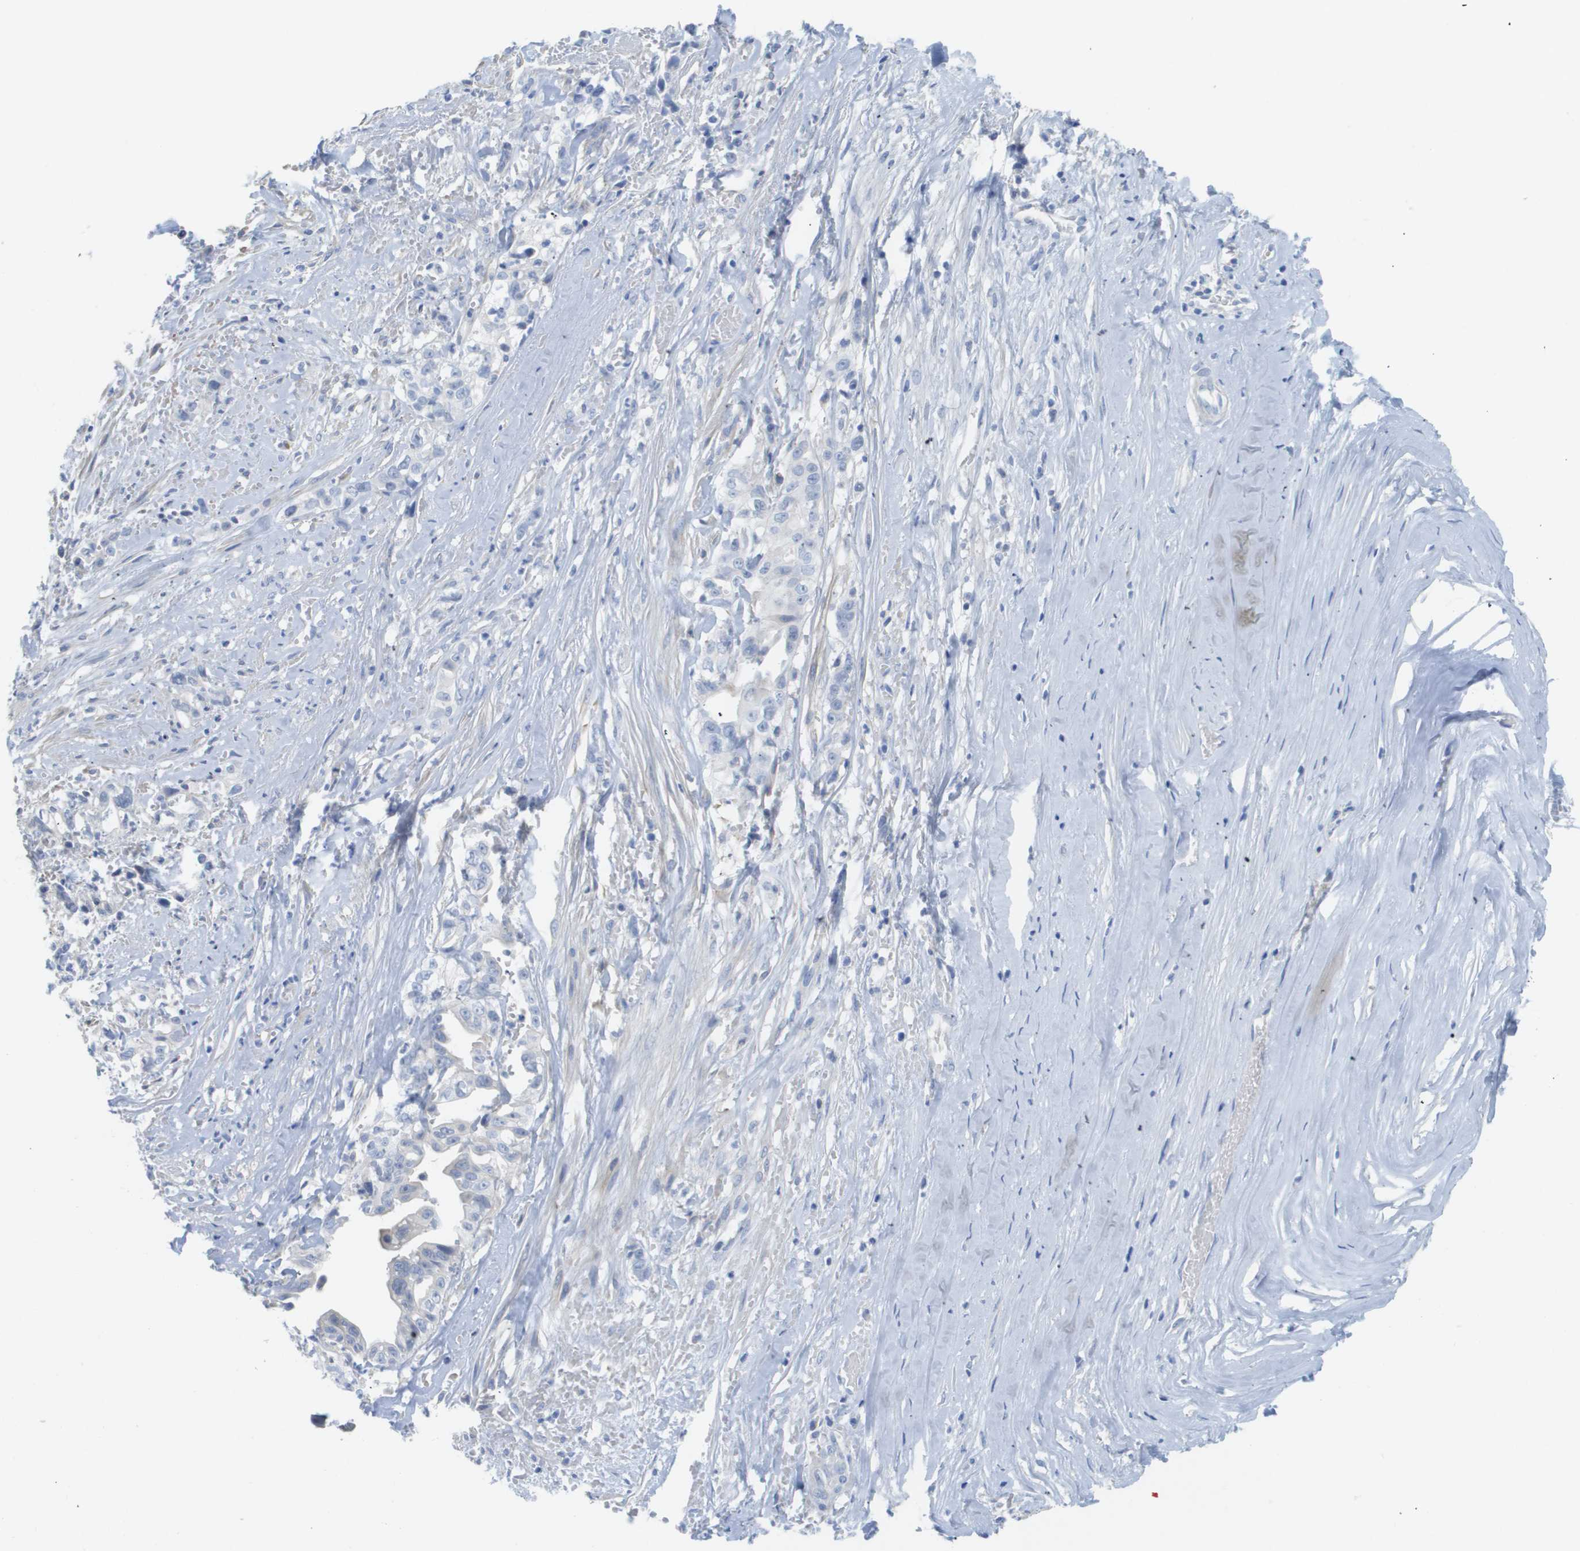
{"staining": {"intensity": "negative", "quantity": "none", "location": "none"}, "tissue": "liver cancer", "cell_type": "Tumor cells", "image_type": "cancer", "snomed": [{"axis": "morphology", "description": "Cholangiocarcinoma"}, {"axis": "topography", "description": "Liver"}], "caption": "Cholangiocarcinoma (liver) was stained to show a protein in brown. There is no significant expression in tumor cells. (DAB (3,3'-diaminobenzidine) immunohistochemistry visualized using brightfield microscopy, high magnification).", "gene": "MYL3", "patient": {"sex": "female", "age": 70}}